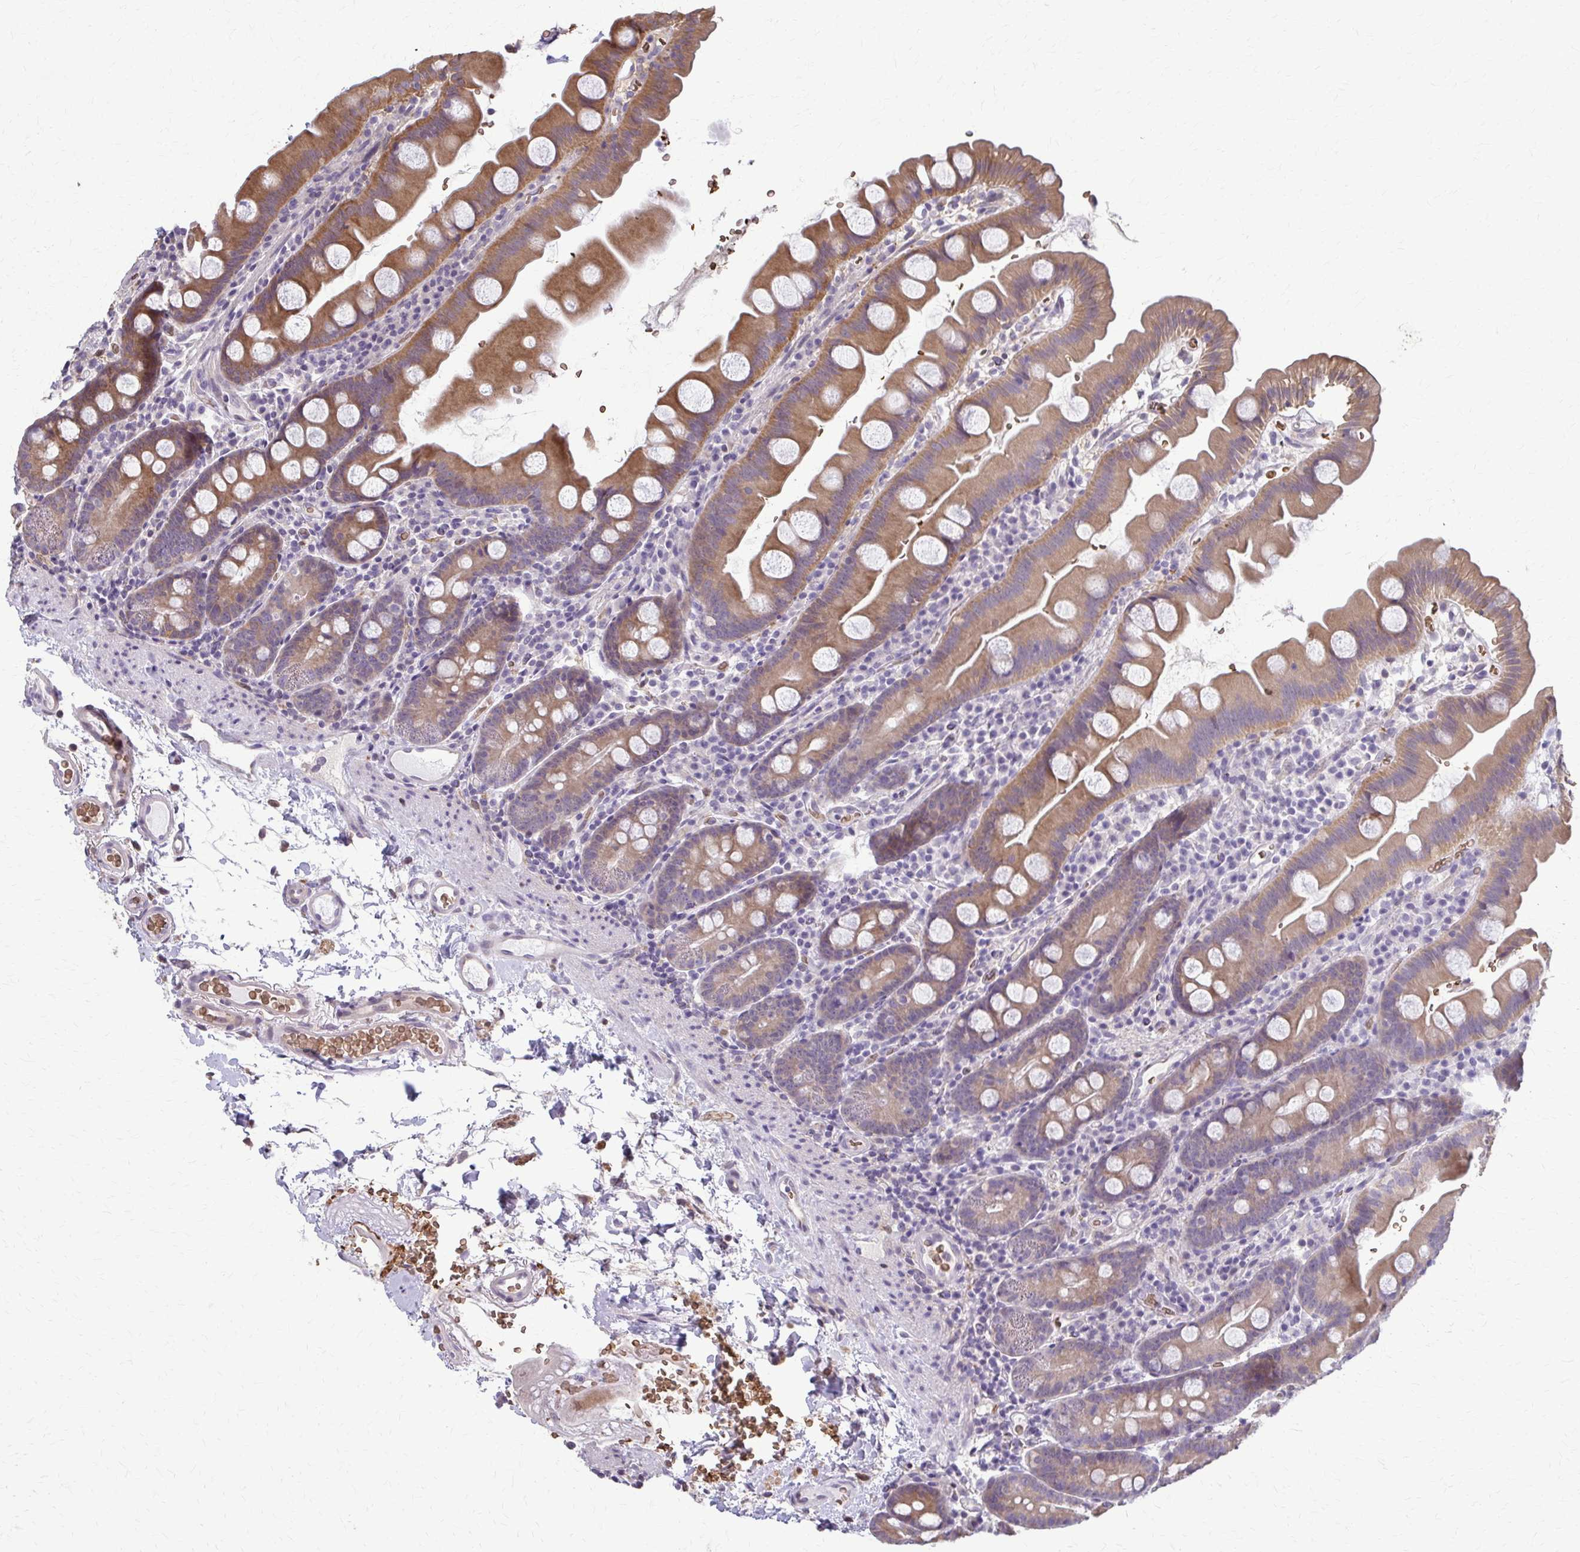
{"staining": {"intensity": "moderate", "quantity": ">75%", "location": "cytoplasmic/membranous"}, "tissue": "small intestine", "cell_type": "Glandular cells", "image_type": "normal", "snomed": [{"axis": "morphology", "description": "Normal tissue, NOS"}, {"axis": "topography", "description": "Small intestine"}], "caption": "Protein staining shows moderate cytoplasmic/membranous expression in approximately >75% of glandular cells in unremarkable small intestine.", "gene": "ZNF34", "patient": {"sex": "female", "age": 68}}